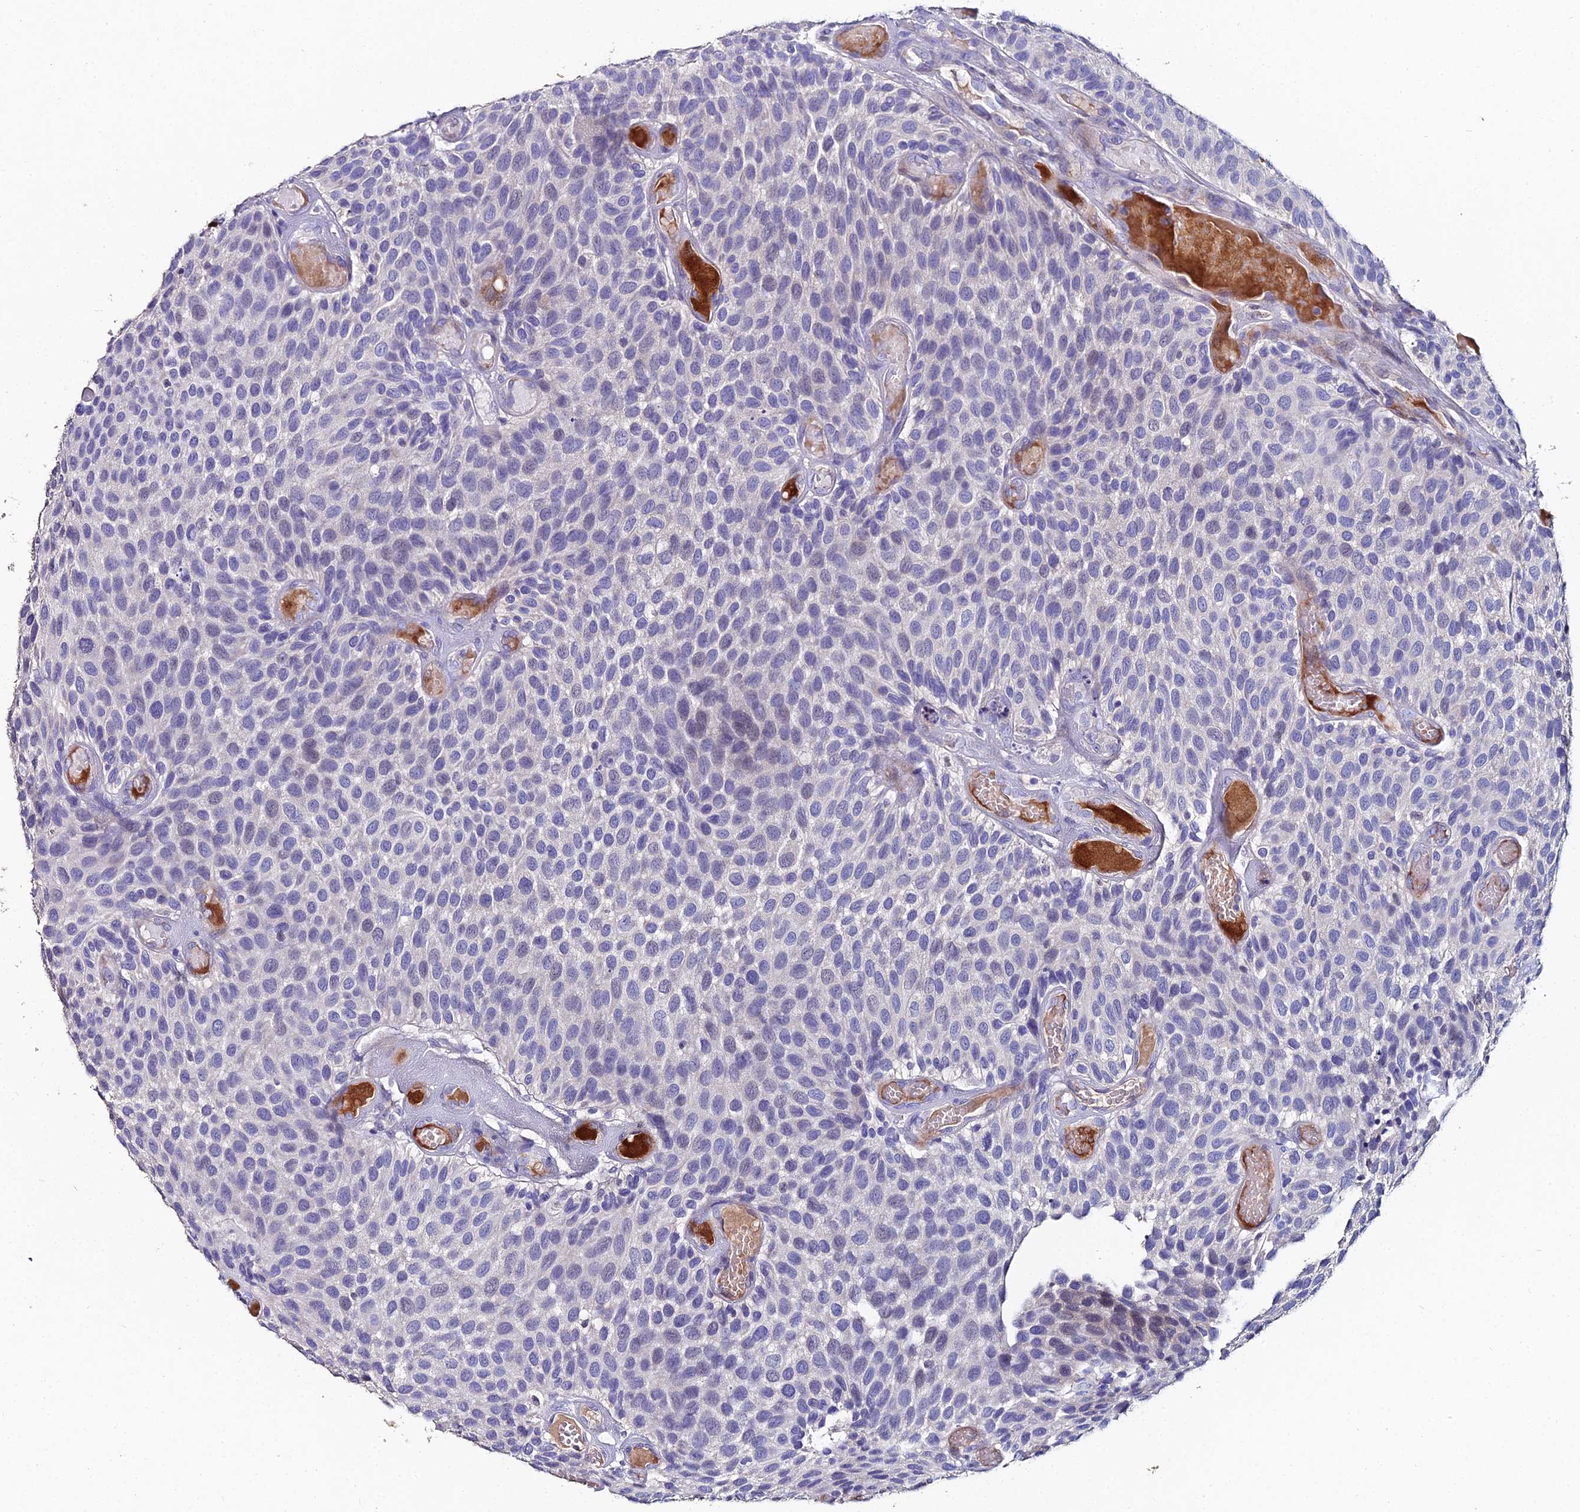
{"staining": {"intensity": "negative", "quantity": "none", "location": "none"}, "tissue": "urothelial cancer", "cell_type": "Tumor cells", "image_type": "cancer", "snomed": [{"axis": "morphology", "description": "Urothelial carcinoma, Low grade"}, {"axis": "topography", "description": "Urinary bladder"}], "caption": "Immunohistochemical staining of human low-grade urothelial carcinoma exhibits no significant staining in tumor cells.", "gene": "ESRRG", "patient": {"sex": "male", "age": 89}}